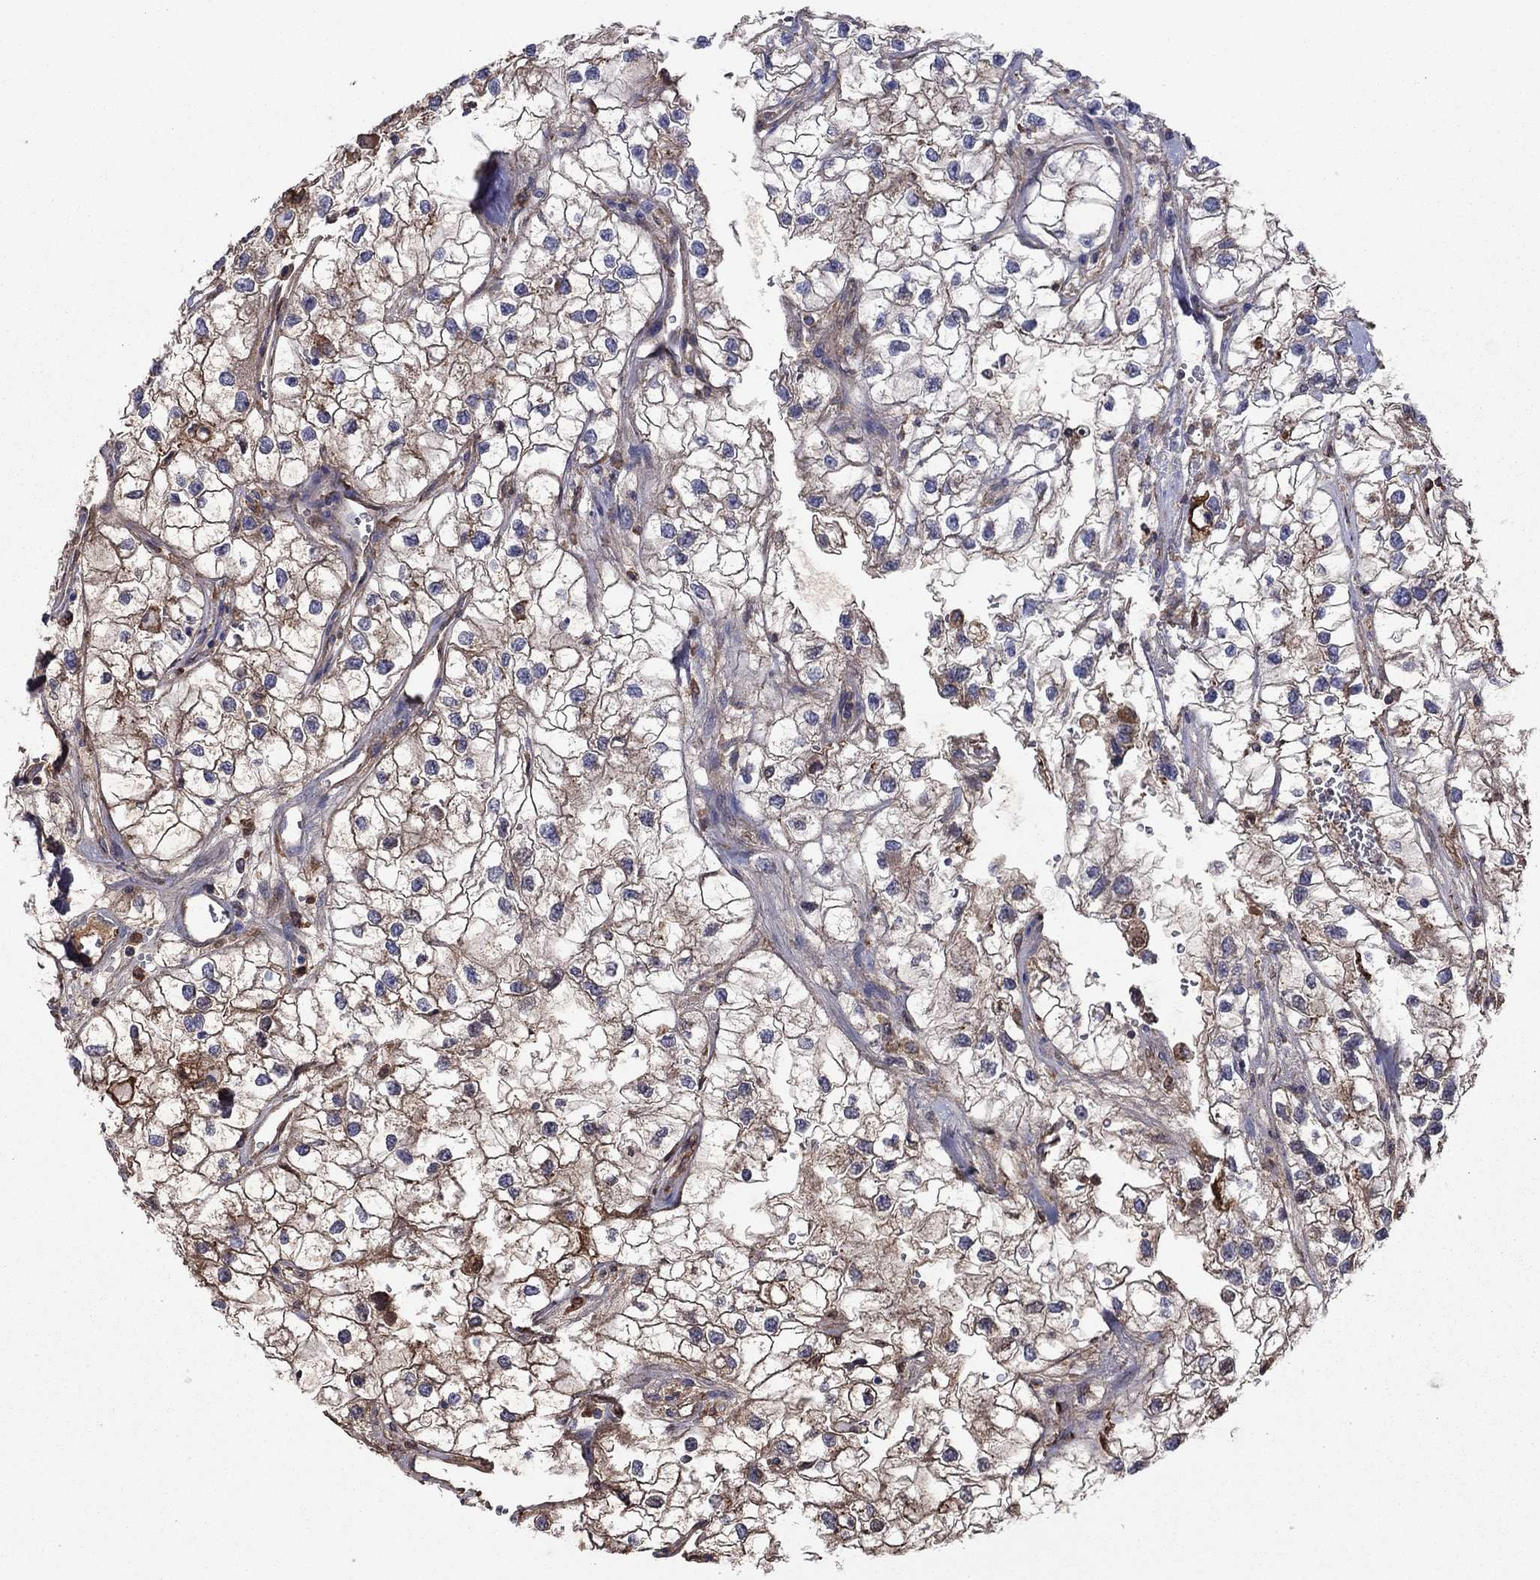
{"staining": {"intensity": "strong", "quantity": "25%-75%", "location": "cytoplasmic/membranous"}, "tissue": "renal cancer", "cell_type": "Tumor cells", "image_type": "cancer", "snomed": [{"axis": "morphology", "description": "Adenocarcinoma, NOS"}, {"axis": "topography", "description": "Kidney"}], "caption": "This photomicrograph demonstrates renal cancer stained with immunohistochemistry (IHC) to label a protein in brown. The cytoplasmic/membranous of tumor cells show strong positivity for the protein. Nuclei are counter-stained blue.", "gene": "HPX", "patient": {"sex": "male", "age": 59}}